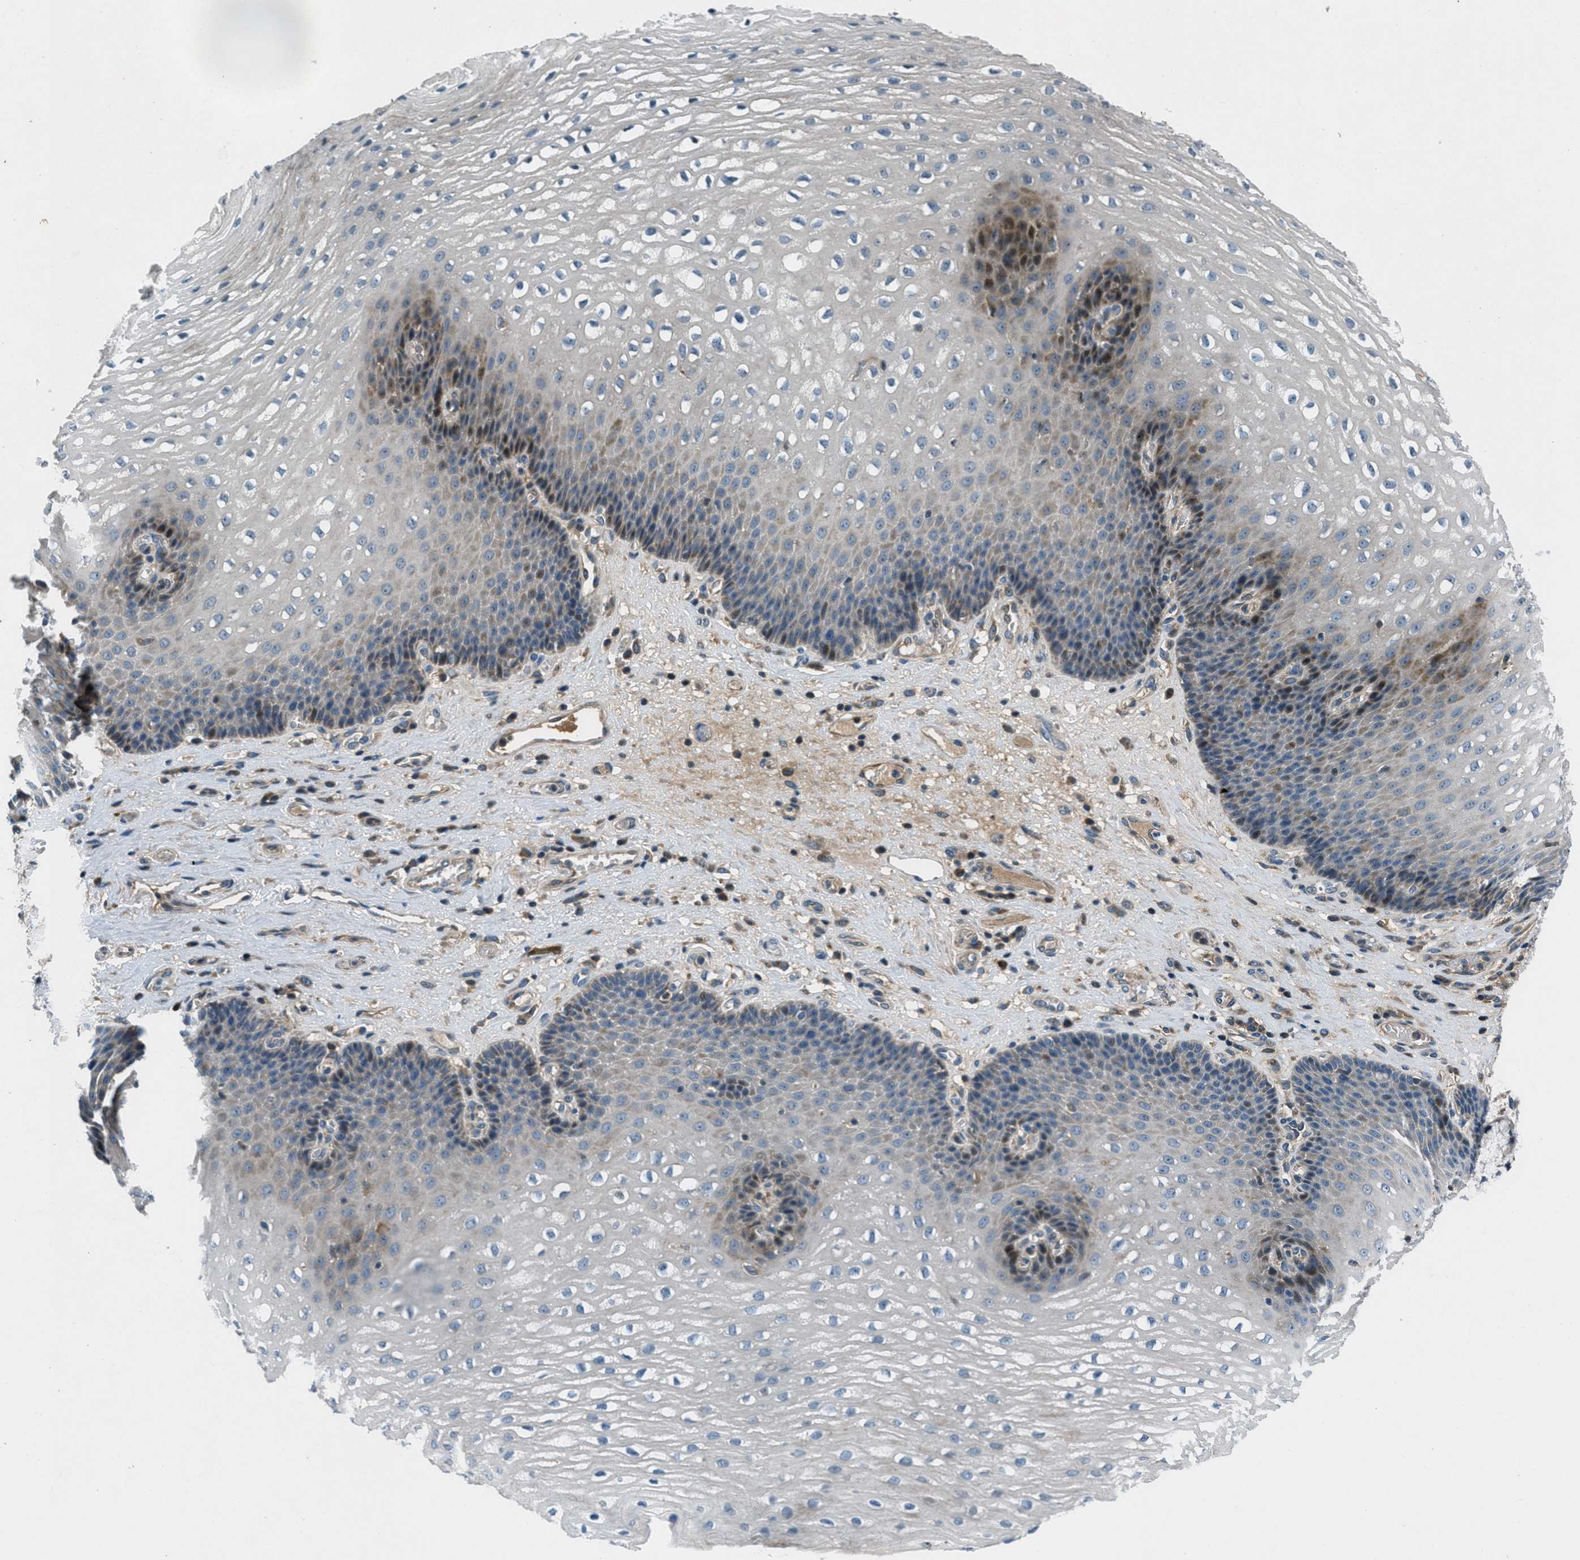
{"staining": {"intensity": "strong", "quantity": "<25%", "location": "cytoplasmic/membranous,nuclear"}, "tissue": "esophagus", "cell_type": "Squamous epithelial cells", "image_type": "normal", "snomed": [{"axis": "morphology", "description": "Normal tissue, NOS"}, {"axis": "topography", "description": "Esophagus"}], "caption": "The immunohistochemical stain shows strong cytoplasmic/membranous,nuclear expression in squamous epithelial cells of normal esophagus. The staining was performed using DAB (3,3'-diaminobenzidine) to visualize the protein expression in brown, while the nuclei were stained in blue with hematoxylin (Magnification: 20x).", "gene": "CLEC2D", "patient": {"sex": "male", "age": 48}}